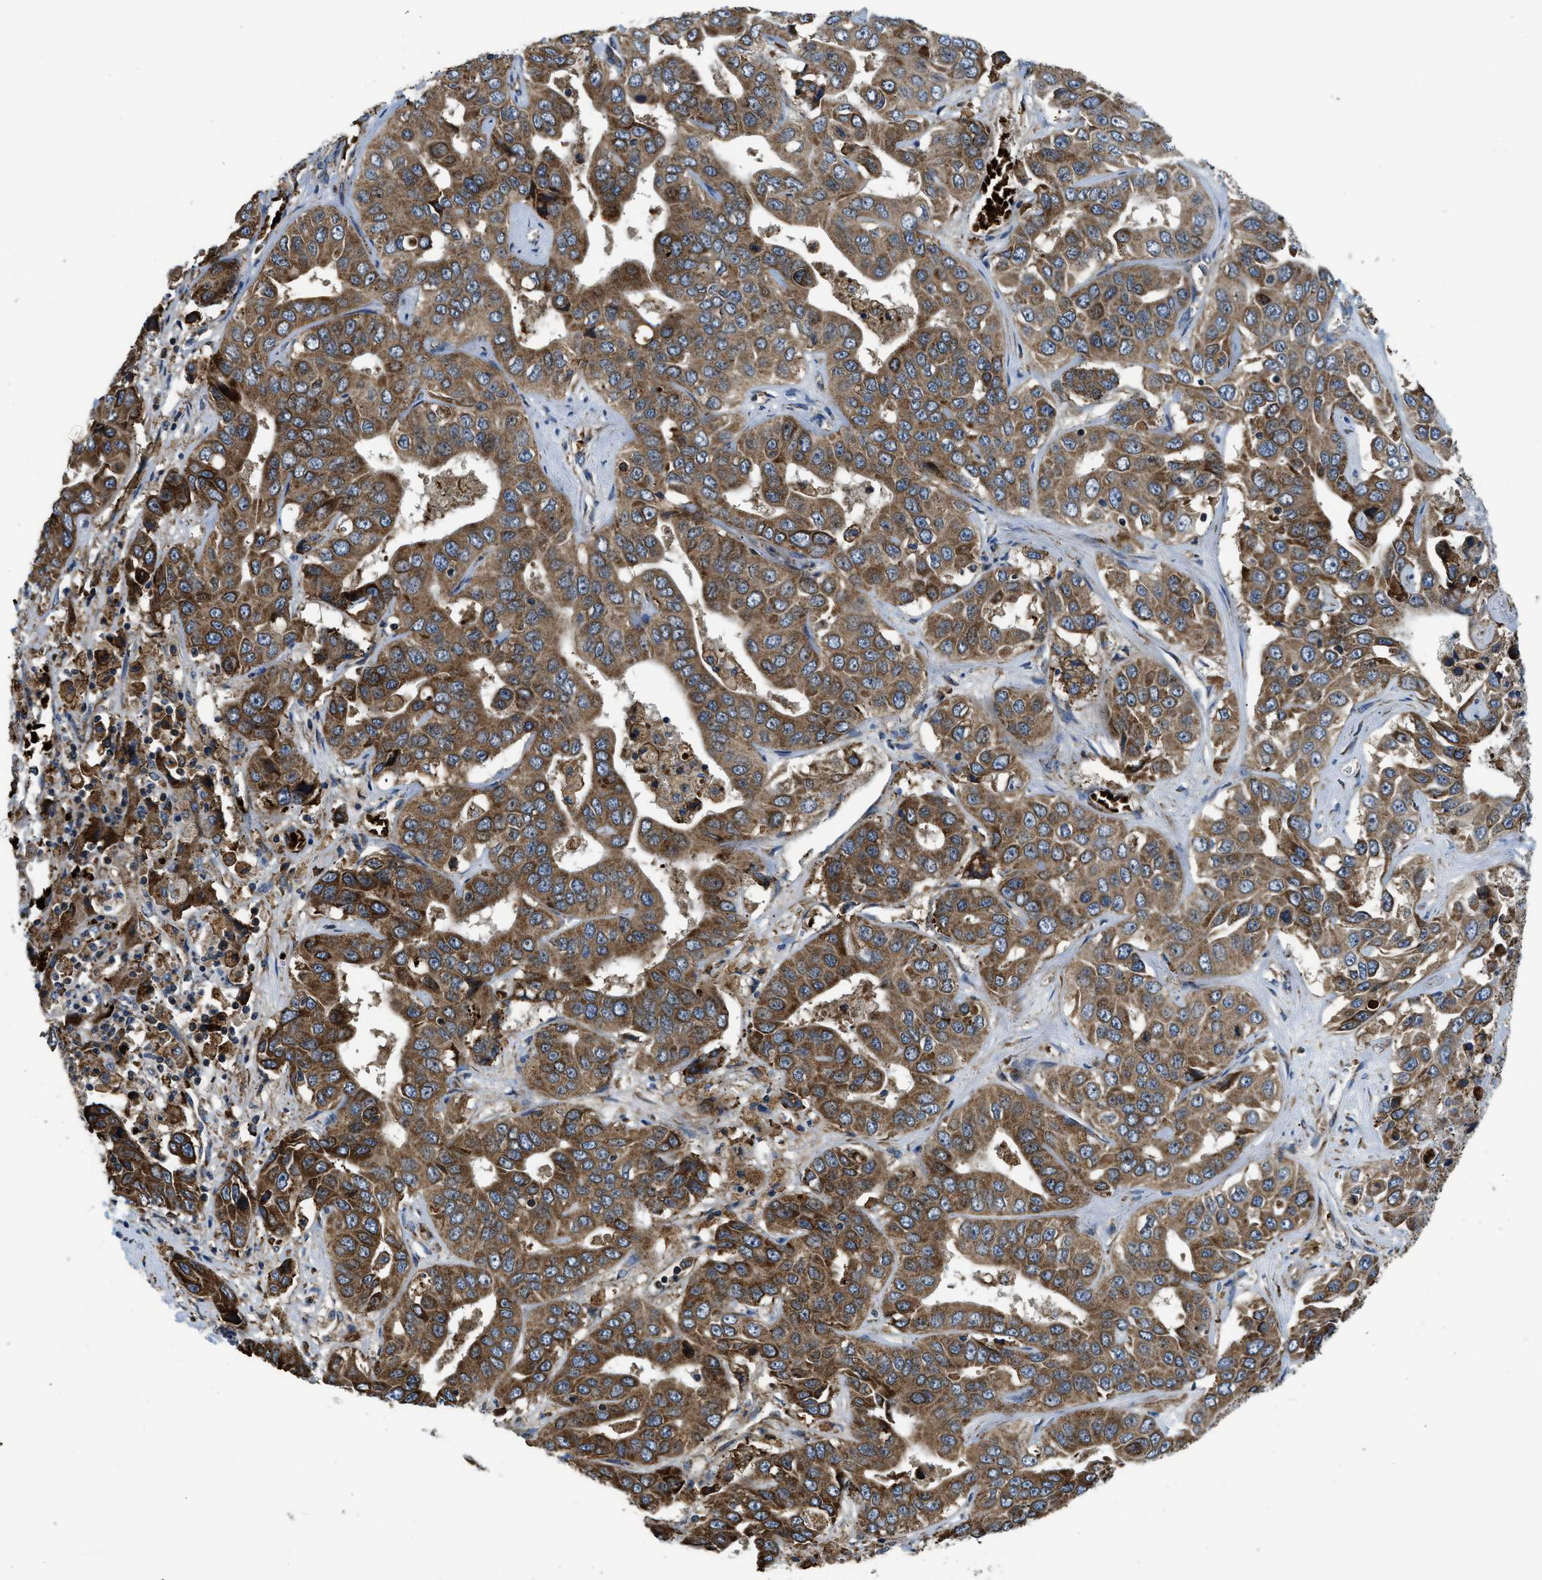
{"staining": {"intensity": "strong", "quantity": ">75%", "location": "cytoplasmic/membranous"}, "tissue": "liver cancer", "cell_type": "Tumor cells", "image_type": "cancer", "snomed": [{"axis": "morphology", "description": "Cholangiocarcinoma"}, {"axis": "topography", "description": "Liver"}], "caption": "Liver cancer tissue demonstrates strong cytoplasmic/membranous staining in about >75% of tumor cells, visualized by immunohistochemistry.", "gene": "CSPG4", "patient": {"sex": "female", "age": 52}}